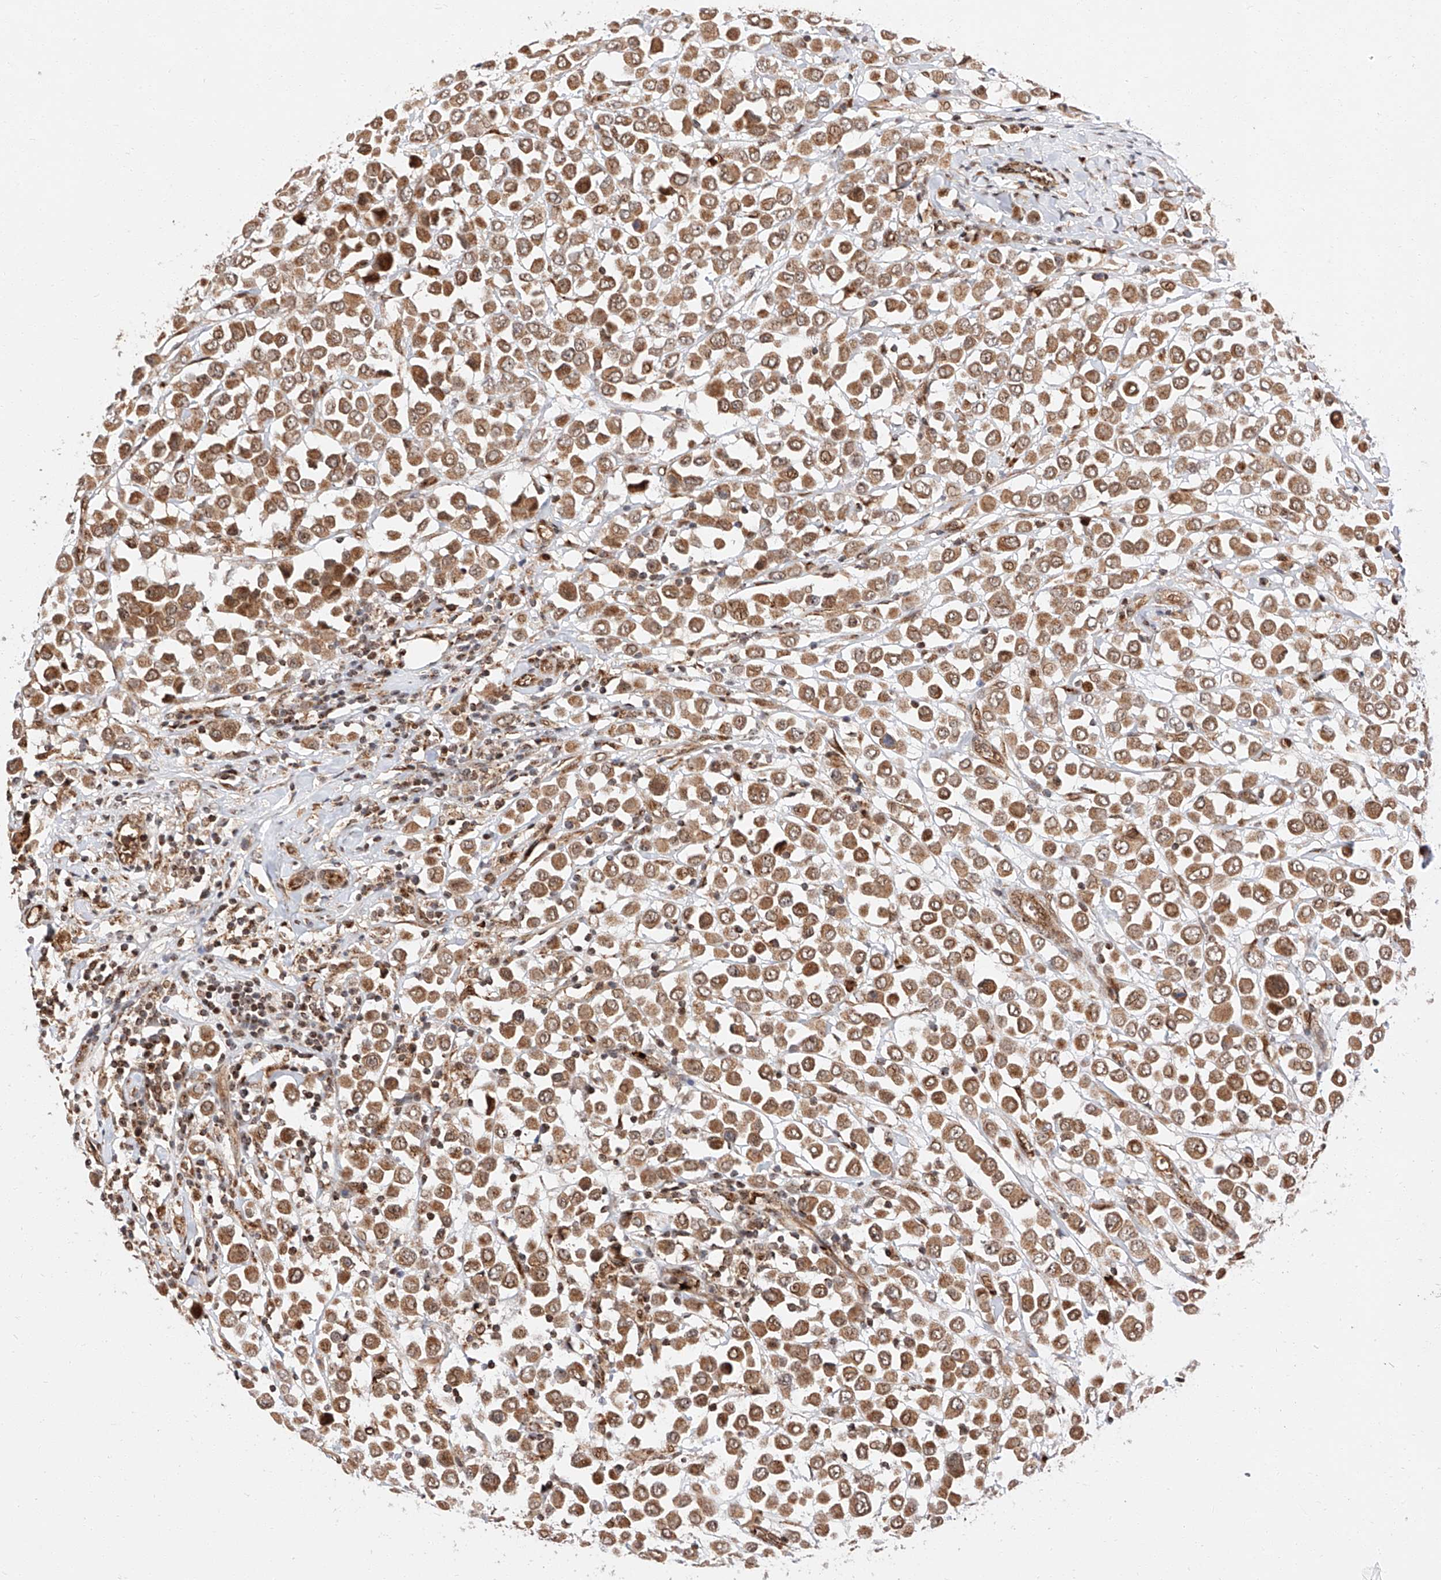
{"staining": {"intensity": "moderate", "quantity": ">75%", "location": "cytoplasmic/membranous"}, "tissue": "breast cancer", "cell_type": "Tumor cells", "image_type": "cancer", "snomed": [{"axis": "morphology", "description": "Duct carcinoma"}, {"axis": "topography", "description": "Breast"}], "caption": "Immunohistochemical staining of breast cancer displays moderate cytoplasmic/membranous protein expression in about >75% of tumor cells.", "gene": "THTPA", "patient": {"sex": "female", "age": 61}}